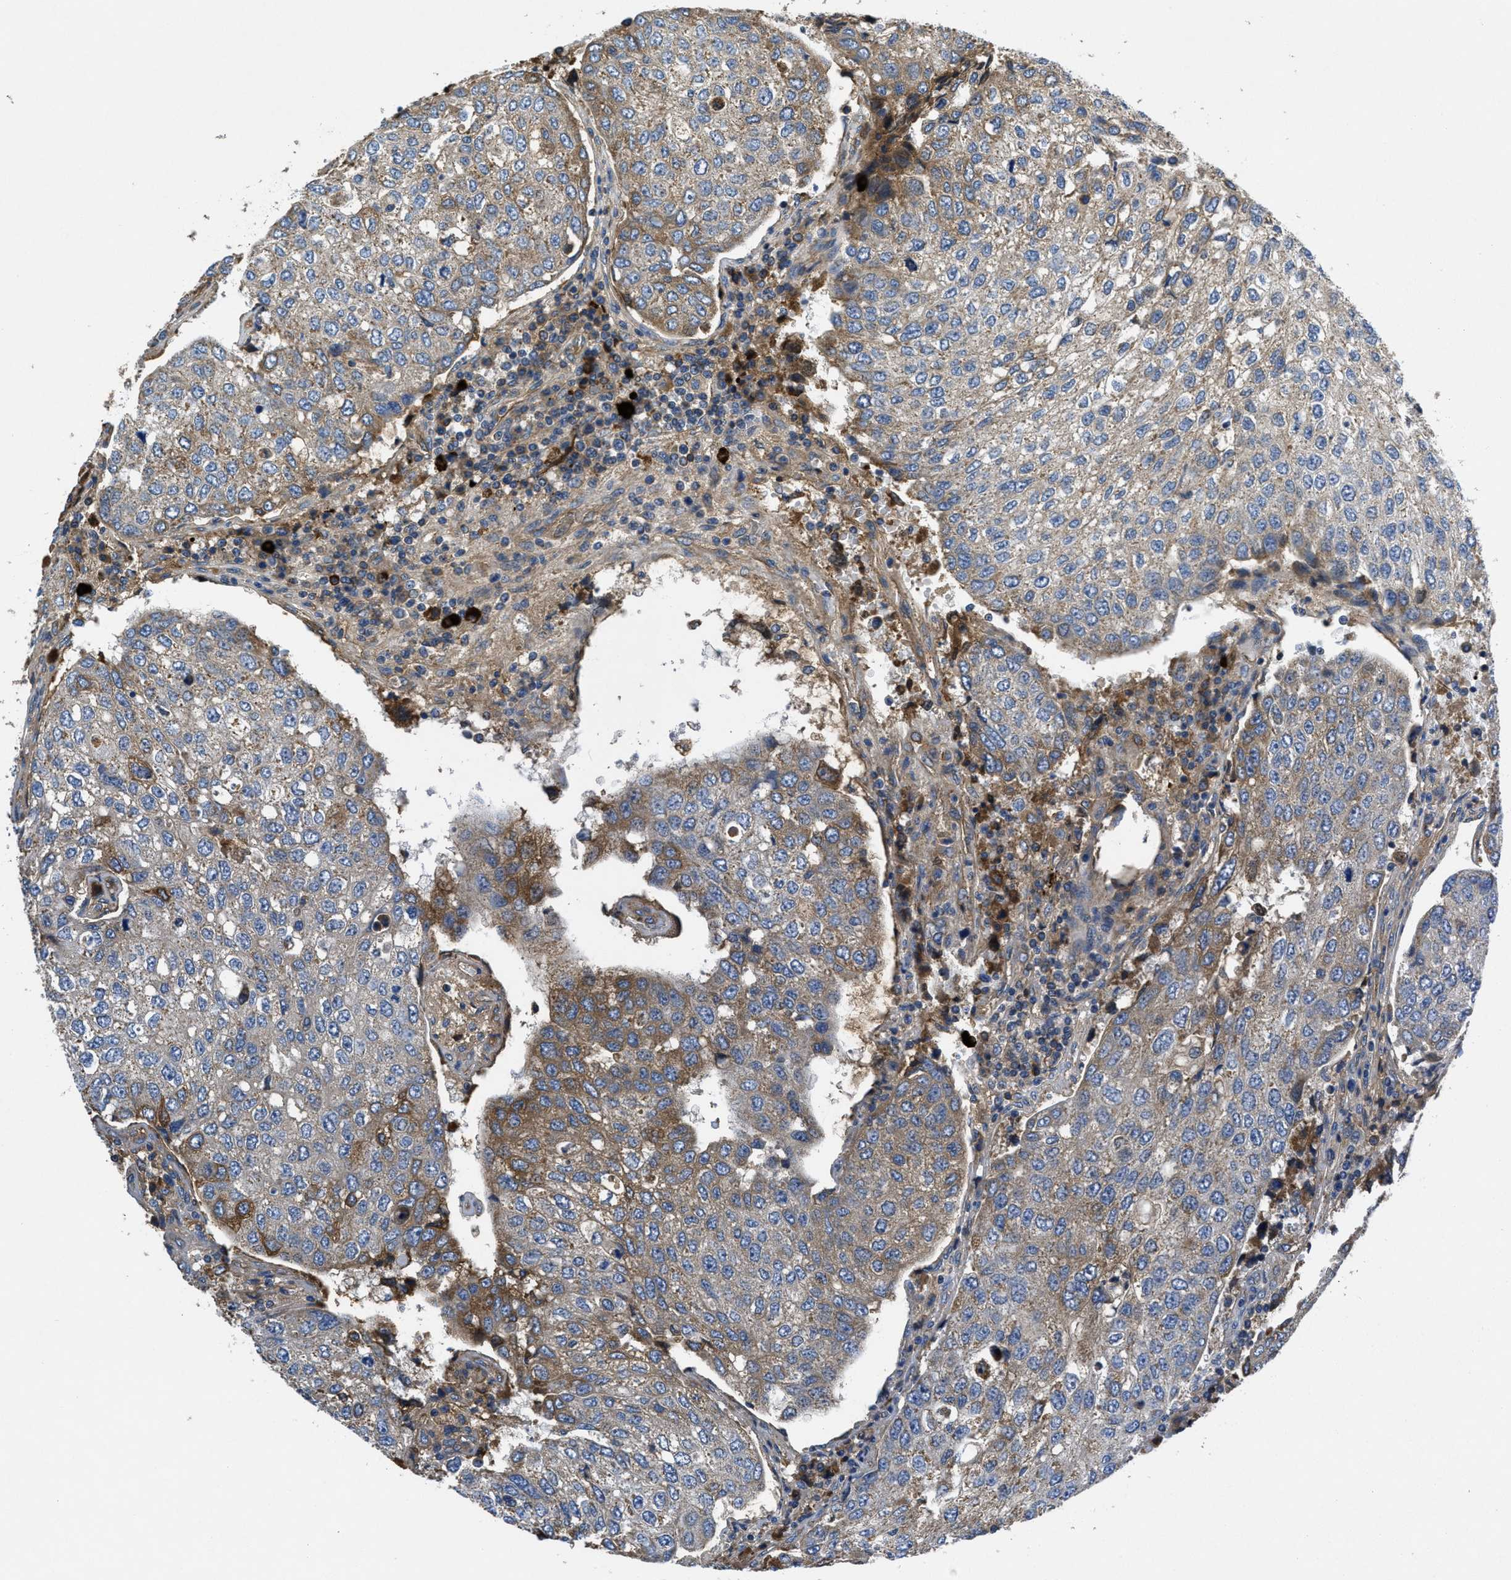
{"staining": {"intensity": "moderate", "quantity": "25%-75%", "location": "cytoplasmic/membranous"}, "tissue": "urothelial cancer", "cell_type": "Tumor cells", "image_type": "cancer", "snomed": [{"axis": "morphology", "description": "Urothelial carcinoma, High grade"}, {"axis": "topography", "description": "Lymph node"}, {"axis": "topography", "description": "Urinary bladder"}], "caption": "Protein analysis of urothelial cancer tissue reveals moderate cytoplasmic/membranous positivity in approximately 25%-75% of tumor cells. The protein of interest is stained brown, and the nuclei are stained in blue (DAB (3,3'-diaminobenzidine) IHC with brightfield microscopy, high magnification).", "gene": "GALK1", "patient": {"sex": "male", "age": 51}}